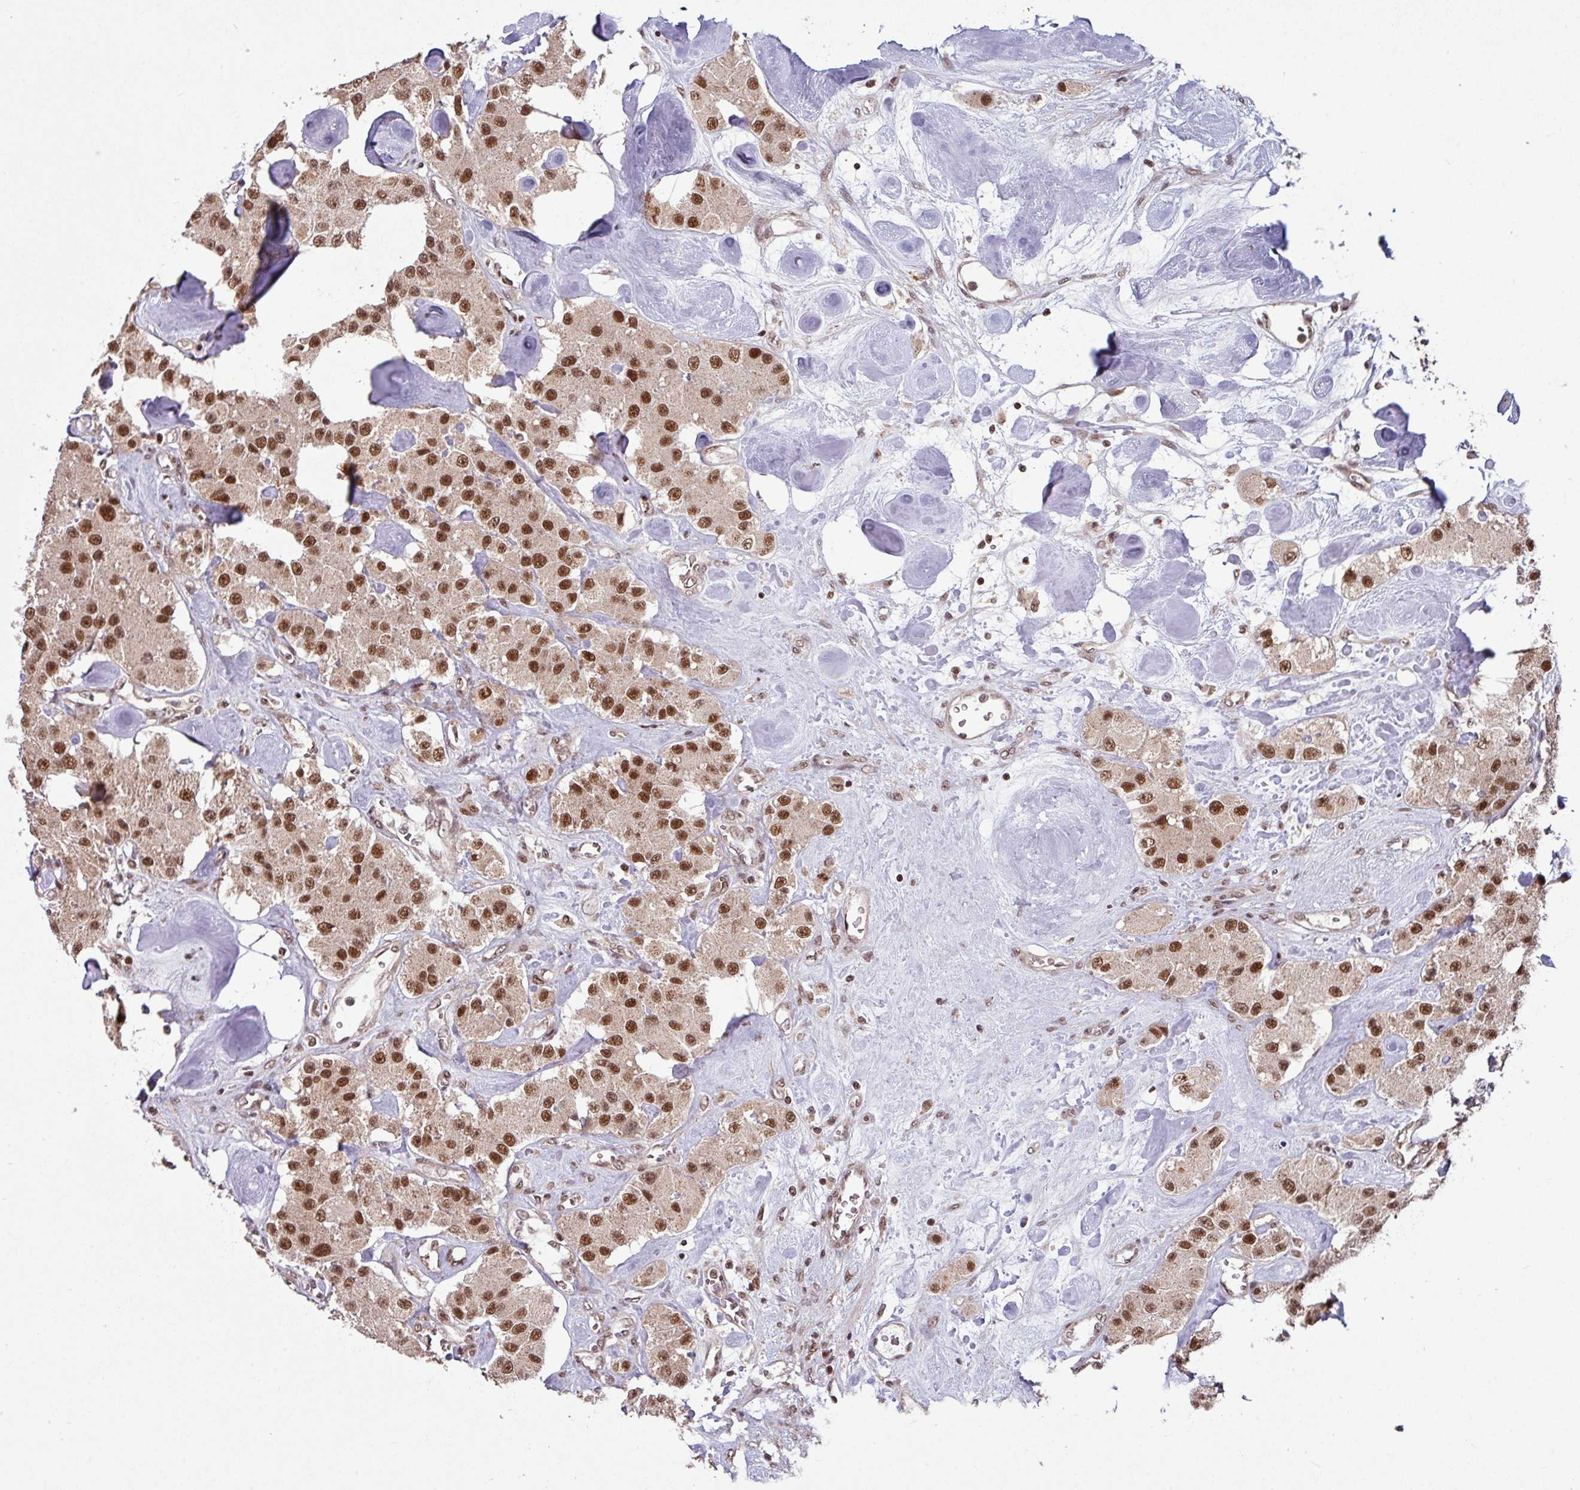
{"staining": {"intensity": "strong", "quantity": ">75%", "location": "nuclear"}, "tissue": "carcinoid", "cell_type": "Tumor cells", "image_type": "cancer", "snomed": [{"axis": "morphology", "description": "Carcinoid, malignant, NOS"}, {"axis": "topography", "description": "Pancreas"}], "caption": "Approximately >75% of tumor cells in human carcinoid reveal strong nuclear protein staining as visualized by brown immunohistochemical staining.", "gene": "PHF23", "patient": {"sex": "male", "age": 41}}